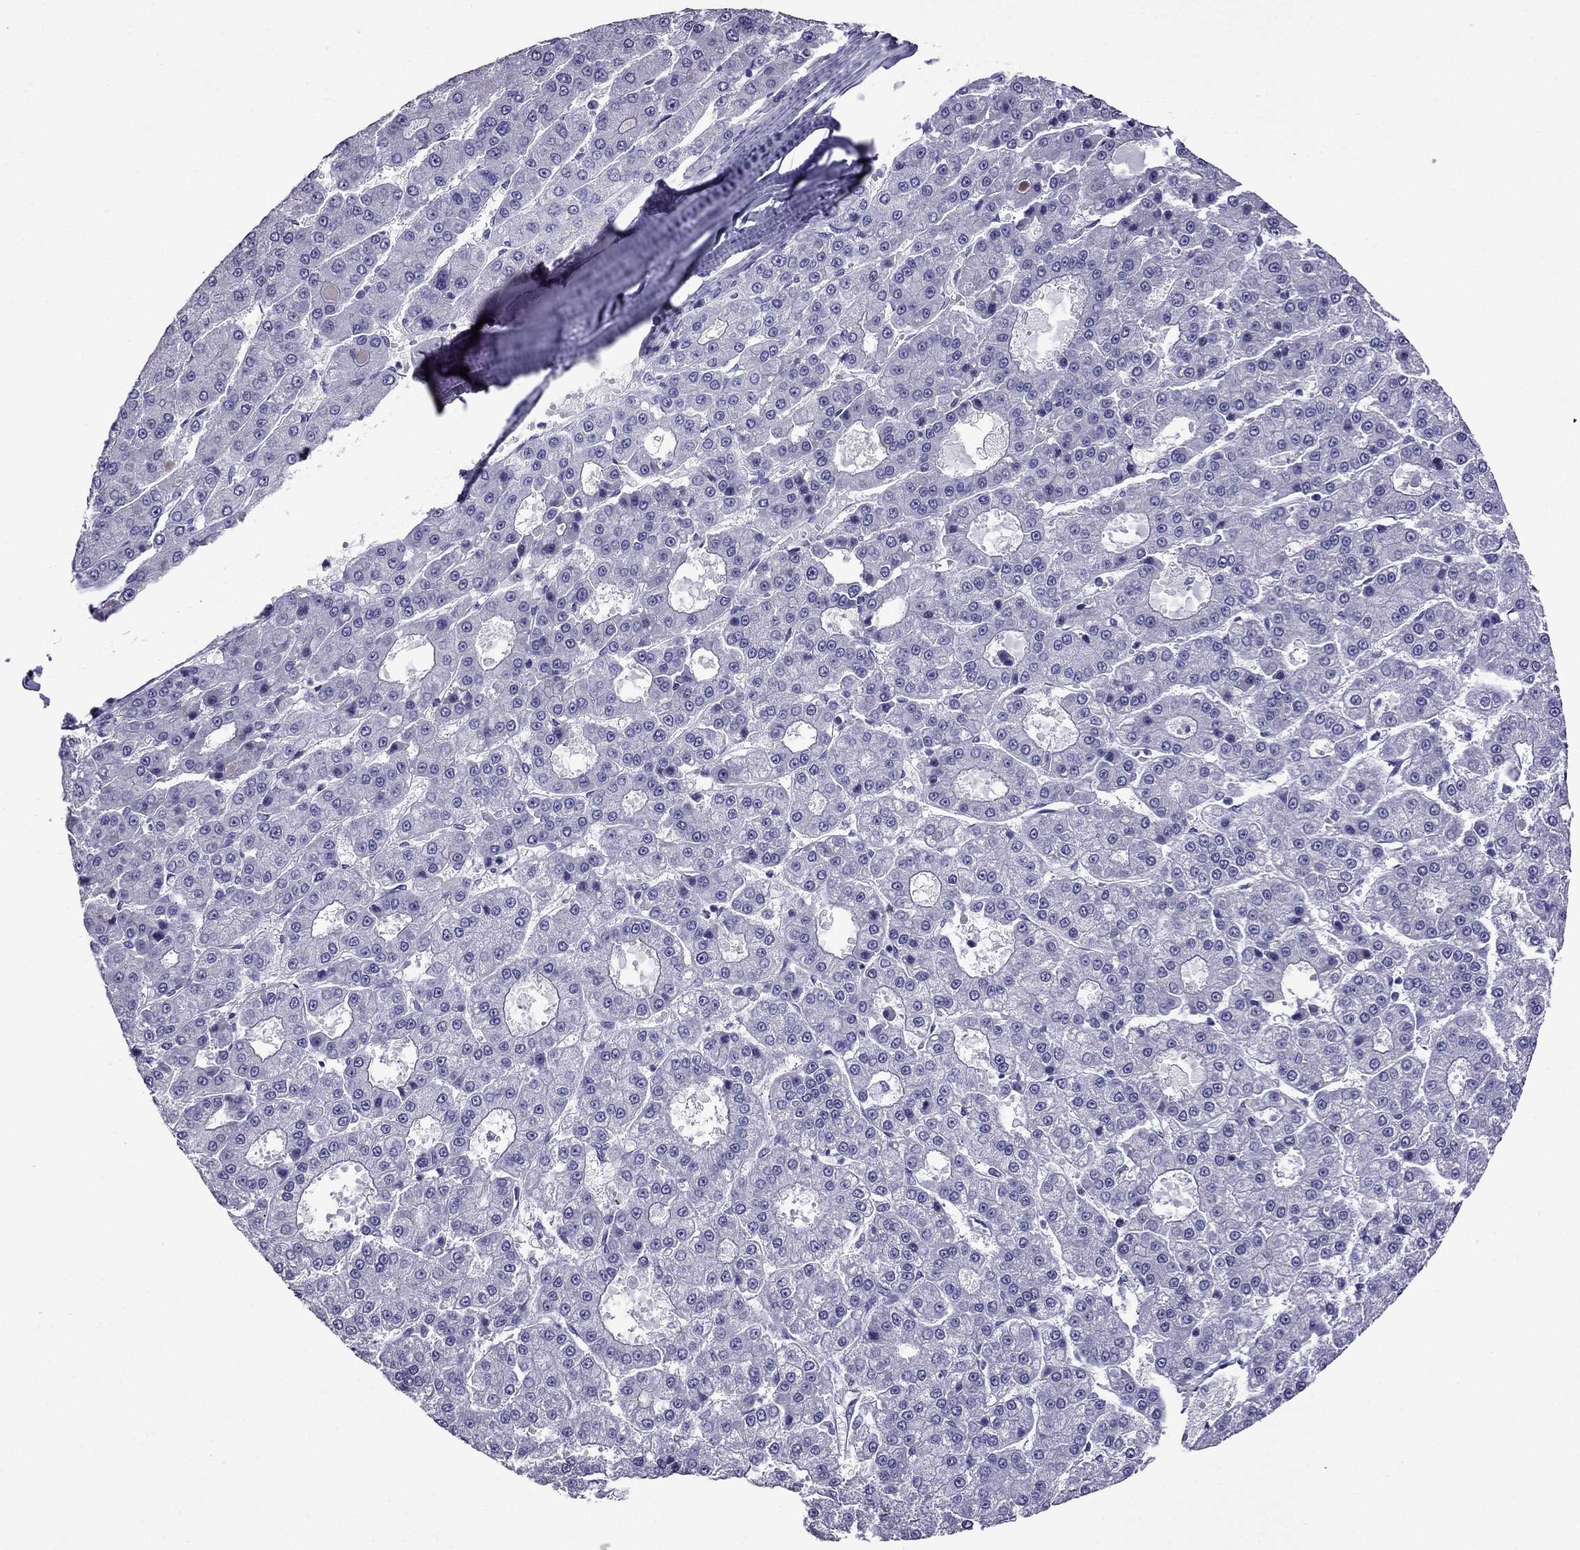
{"staining": {"intensity": "negative", "quantity": "none", "location": "none"}, "tissue": "liver cancer", "cell_type": "Tumor cells", "image_type": "cancer", "snomed": [{"axis": "morphology", "description": "Carcinoma, Hepatocellular, NOS"}, {"axis": "topography", "description": "Liver"}], "caption": "Human hepatocellular carcinoma (liver) stained for a protein using IHC reveals no positivity in tumor cells.", "gene": "OXCT2", "patient": {"sex": "male", "age": 70}}